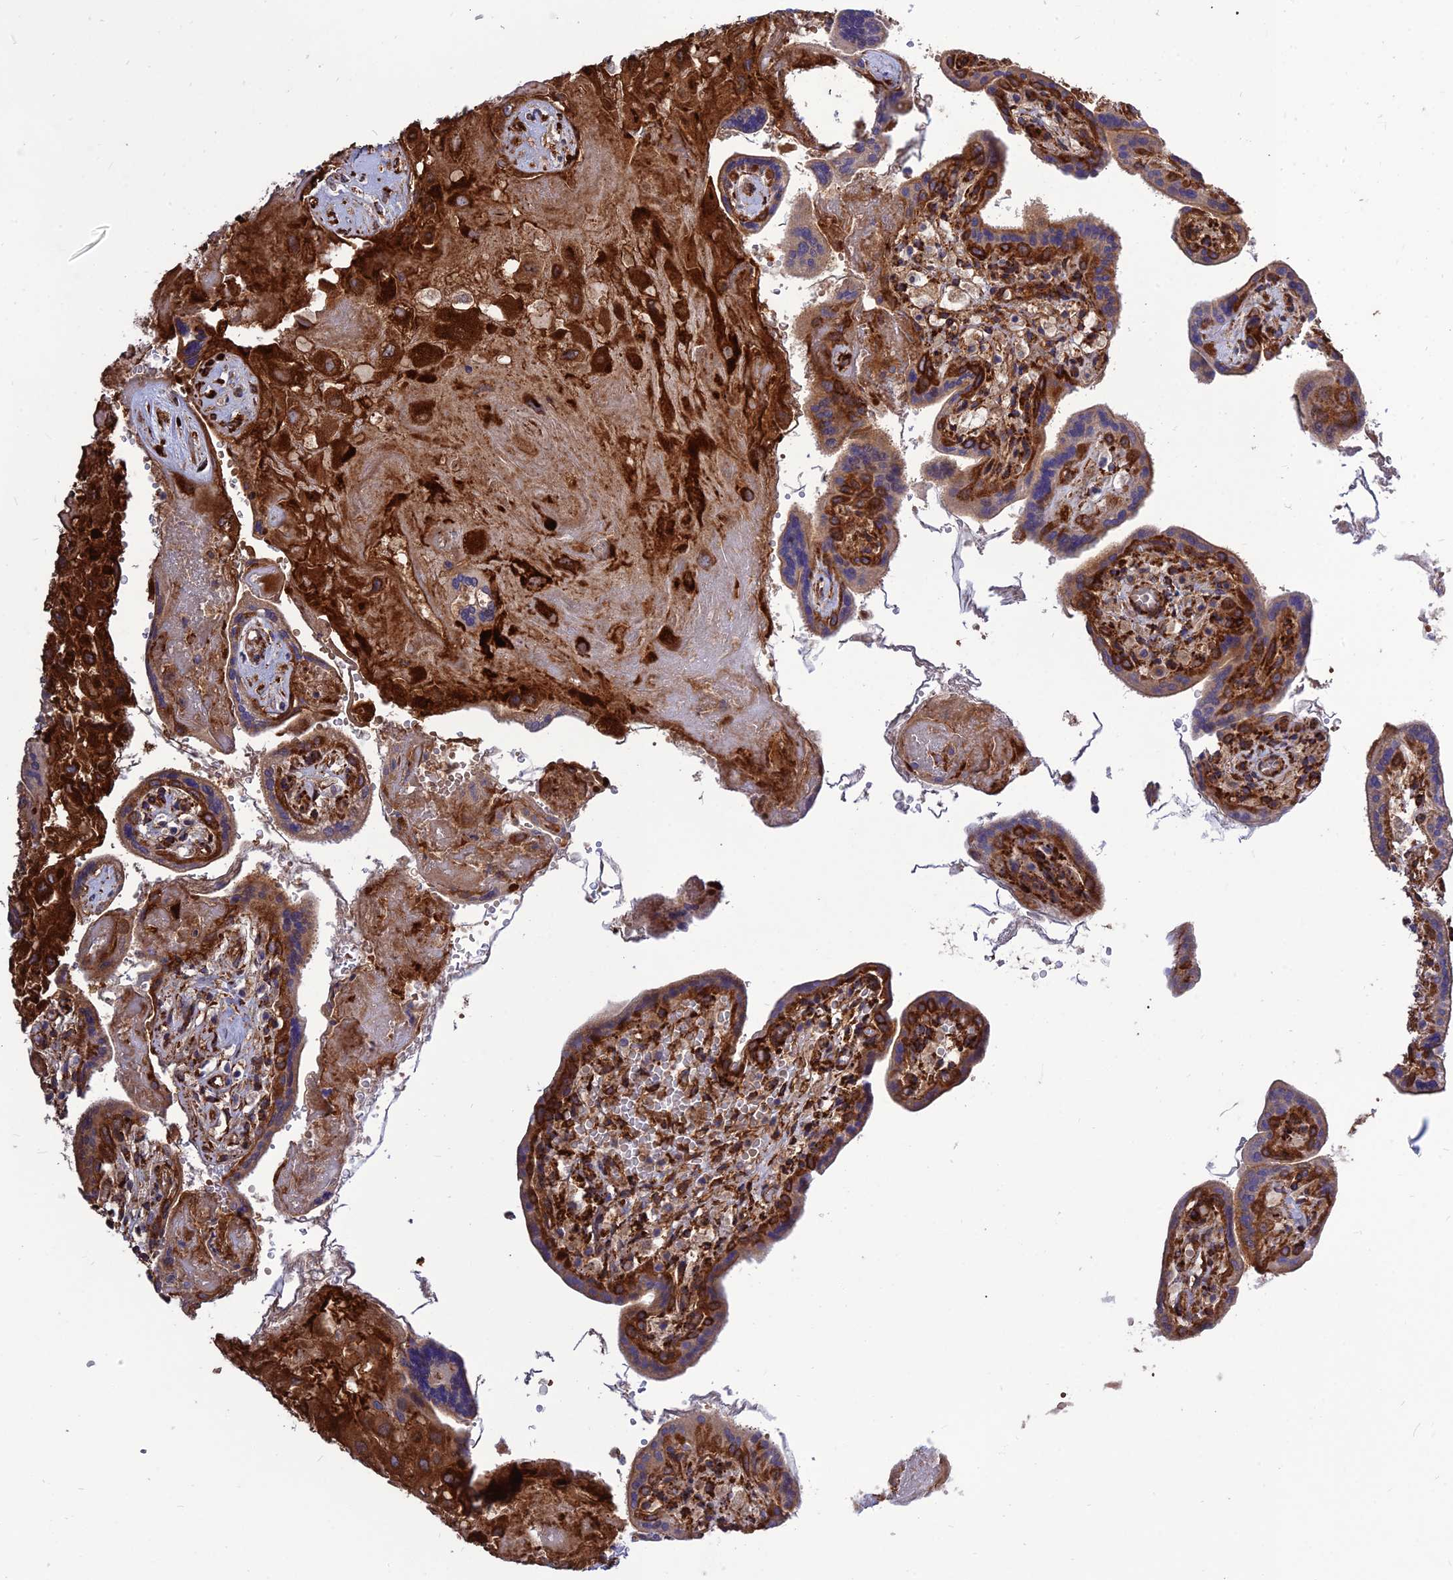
{"staining": {"intensity": "strong", "quantity": ">75%", "location": "cytoplasmic/membranous"}, "tissue": "placenta", "cell_type": "Decidual cells", "image_type": "normal", "snomed": [{"axis": "morphology", "description": "Normal tissue, NOS"}, {"axis": "topography", "description": "Placenta"}], "caption": "Brown immunohistochemical staining in normal placenta displays strong cytoplasmic/membranous staining in approximately >75% of decidual cells.", "gene": "CRTAP", "patient": {"sex": "female", "age": 37}}